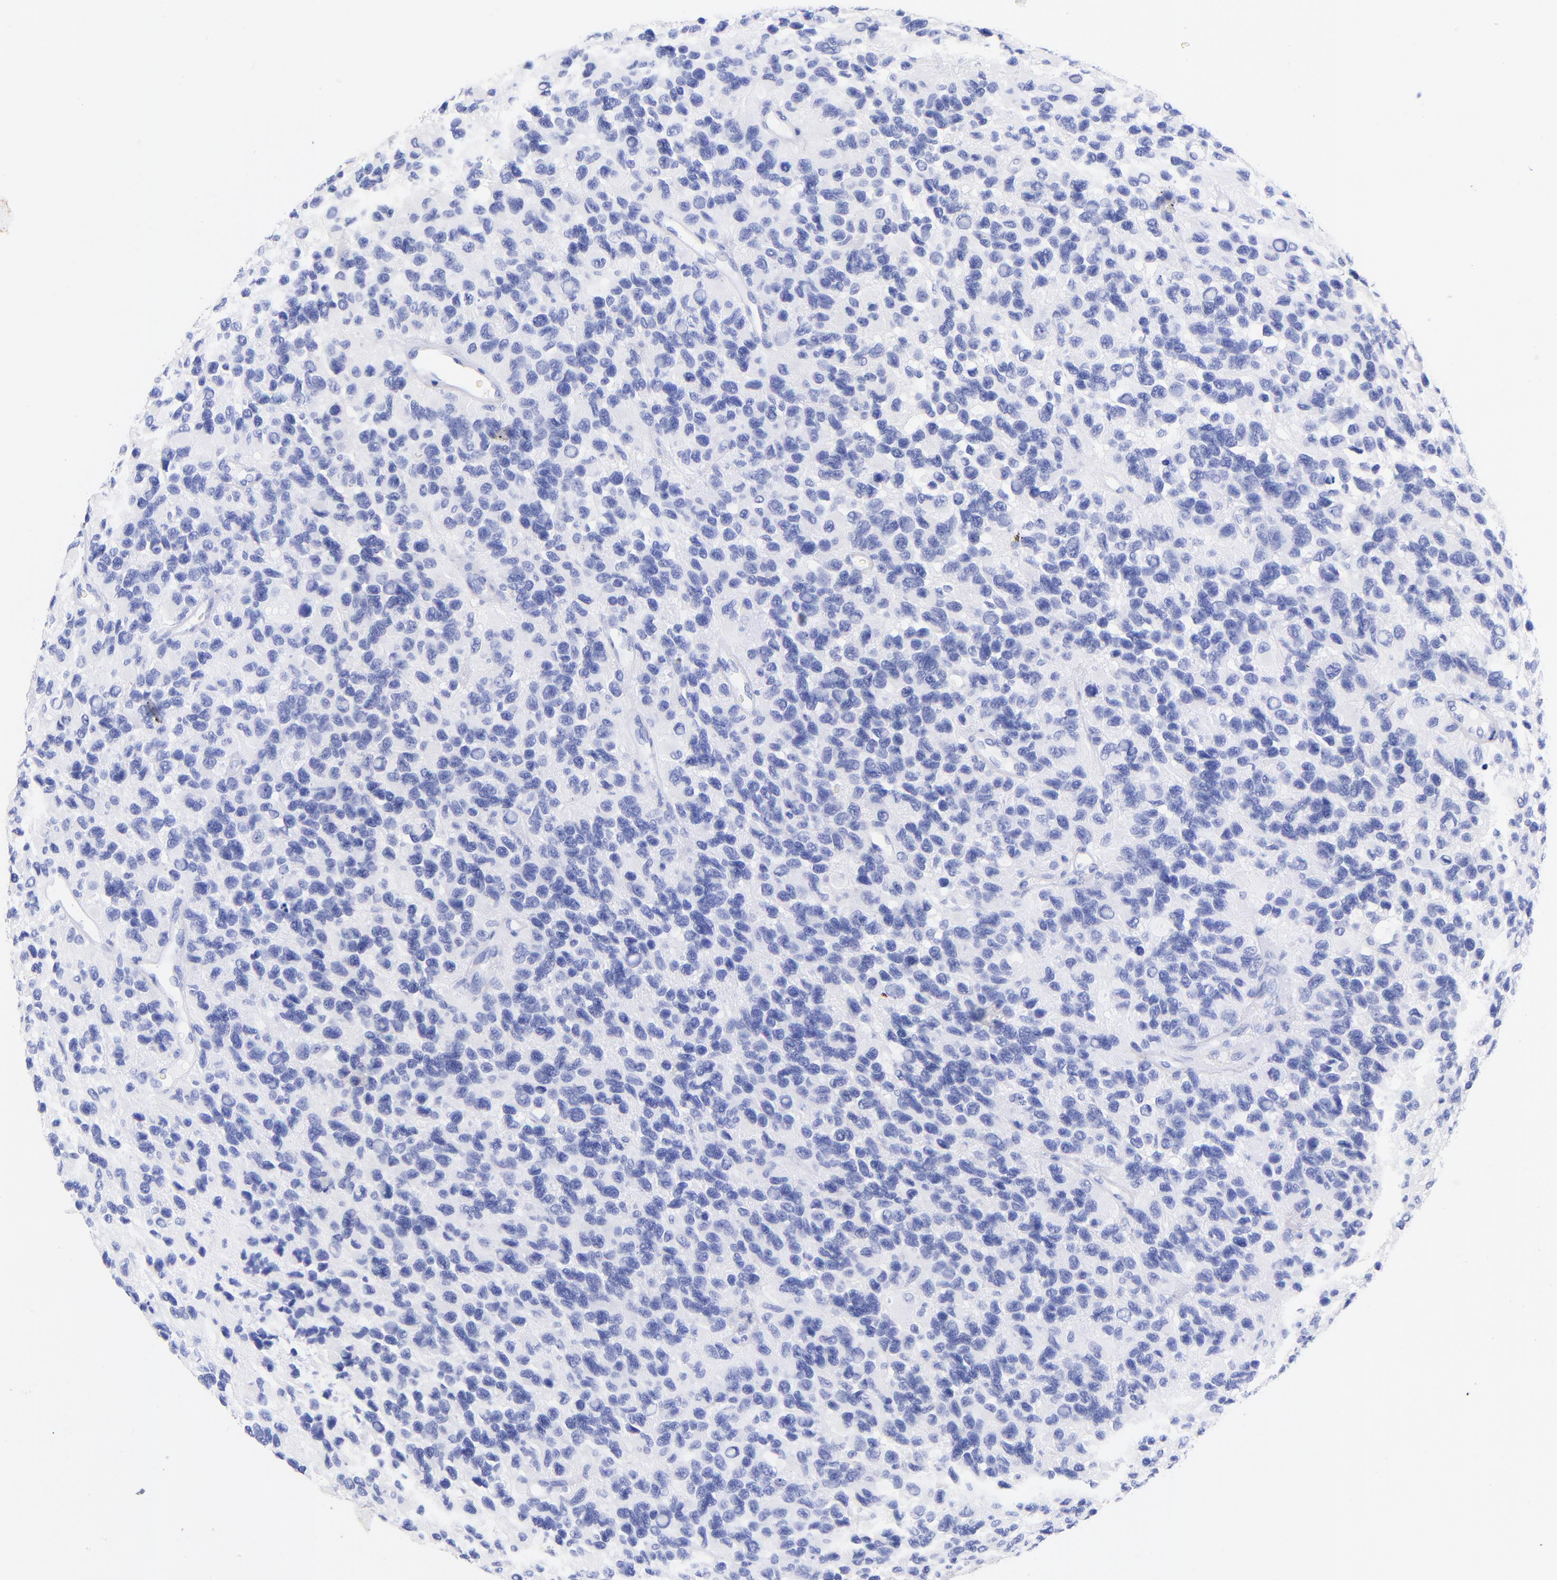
{"staining": {"intensity": "negative", "quantity": "none", "location": "none"}, "tissue": "glioma", "cell_type": "Tumor cells", "image_type": "cancer", "snomed": [{"axis": "morphology", "description": "Glioma, malignant, High grade"}, {"axis": "topography", "description": "Brain"}], "caption": "Histopathology image shows no significant protein staining in tumor cells of glioma. (DAB (3,3'-diaminobenzidine) immunohistochemistry, high magnification).", "gene": "KRT19", "patient": {"sex": "male", "age": 77}}